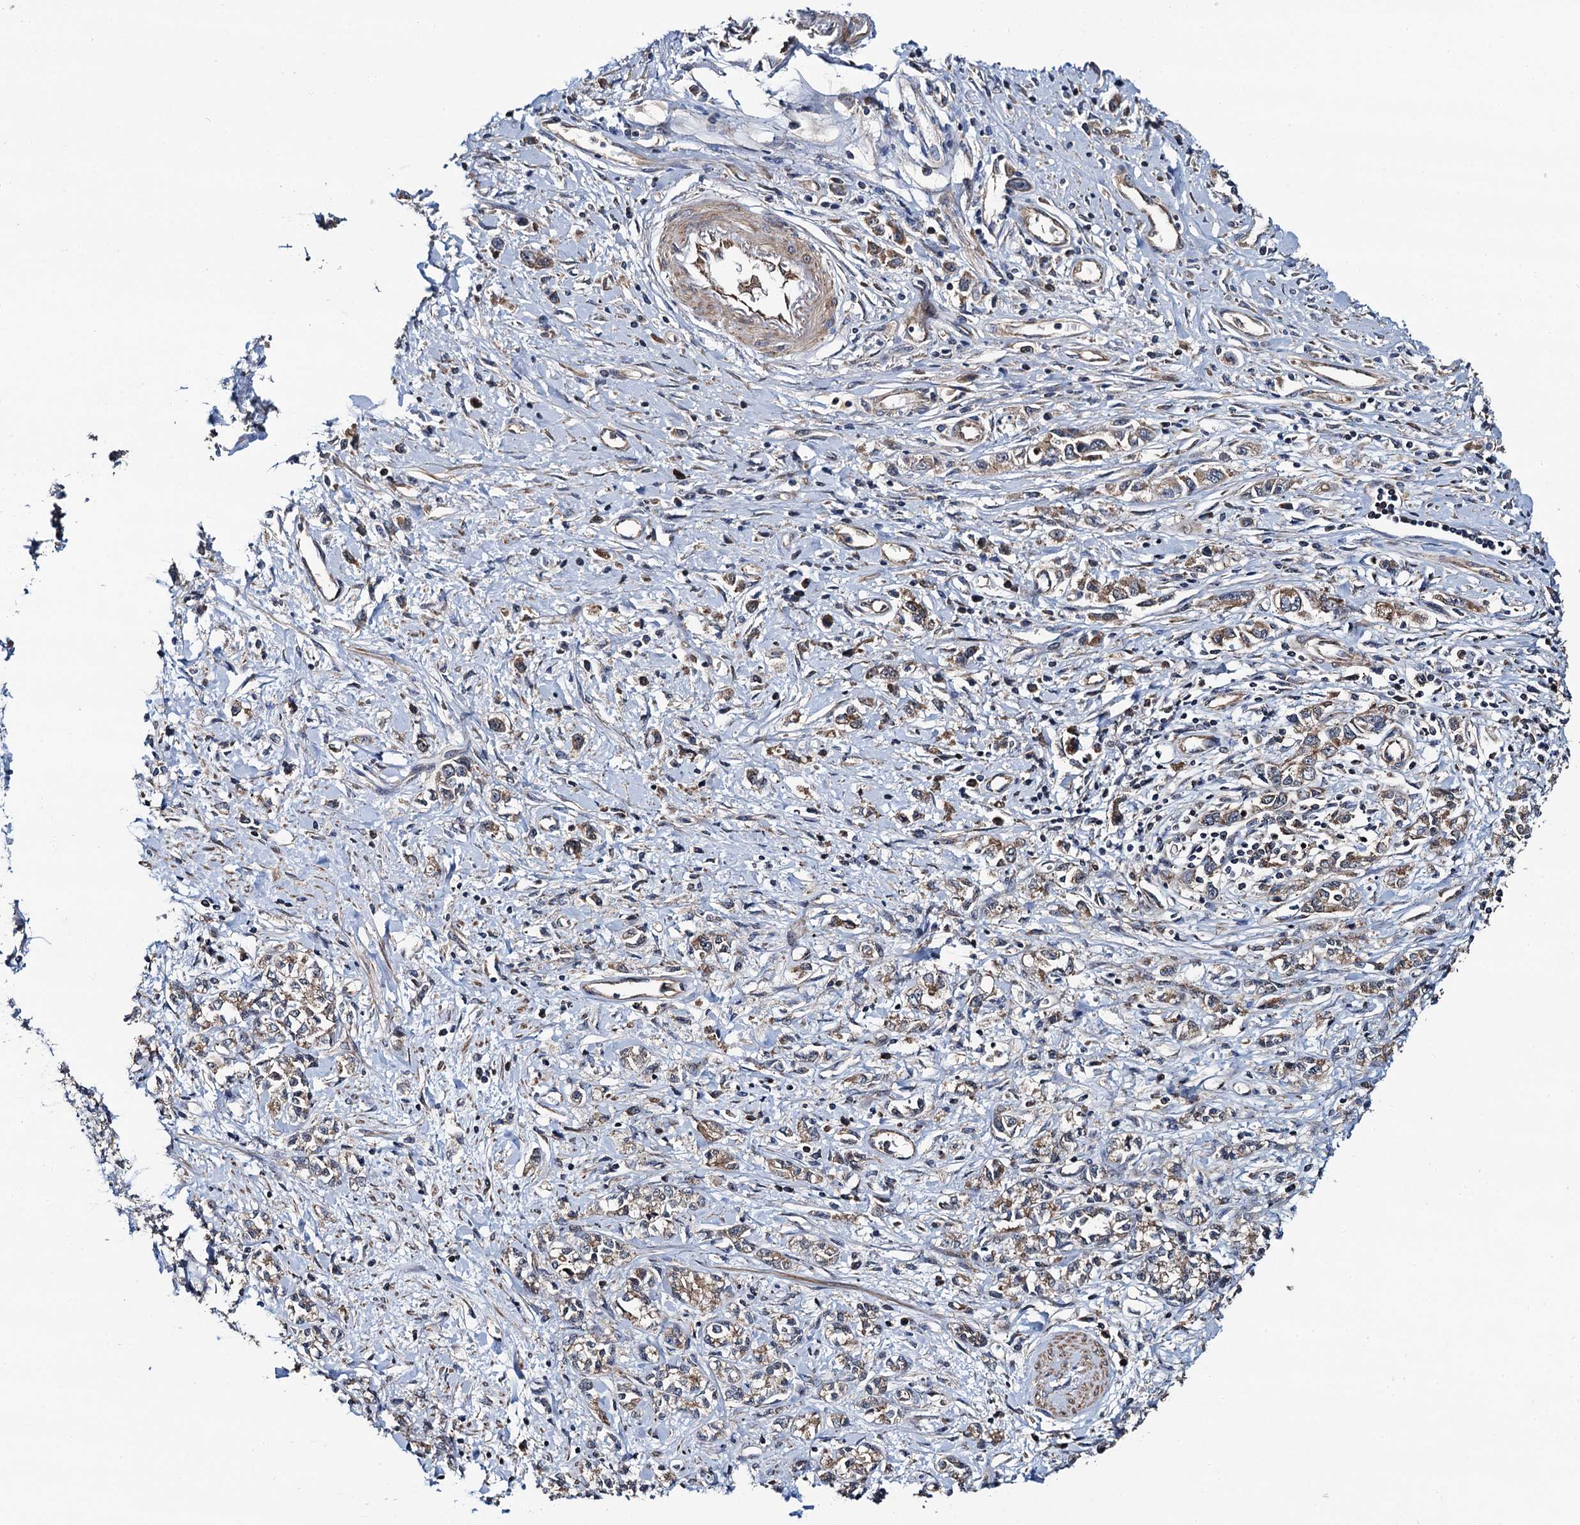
{"staining": {"intensity": "moderate", "quantity": "25%-75%", "location": "cytoplasmic/membranous"}, "tissue": "stomach cancer", "cell_type": "Tumor cells", "image_type": "cancer", "snomed": [{"axis": "morphology", "description": "Adenocarcinoma, NOS"}, {"axis": "topography", "description": "Stomach"}], "caption": "Adenocarcinoma (stomach) stained with a protein marker displays moderate staining in tumor cells.", "gene": "NEK1", "patient": {"sex": "female", "age": 76}}